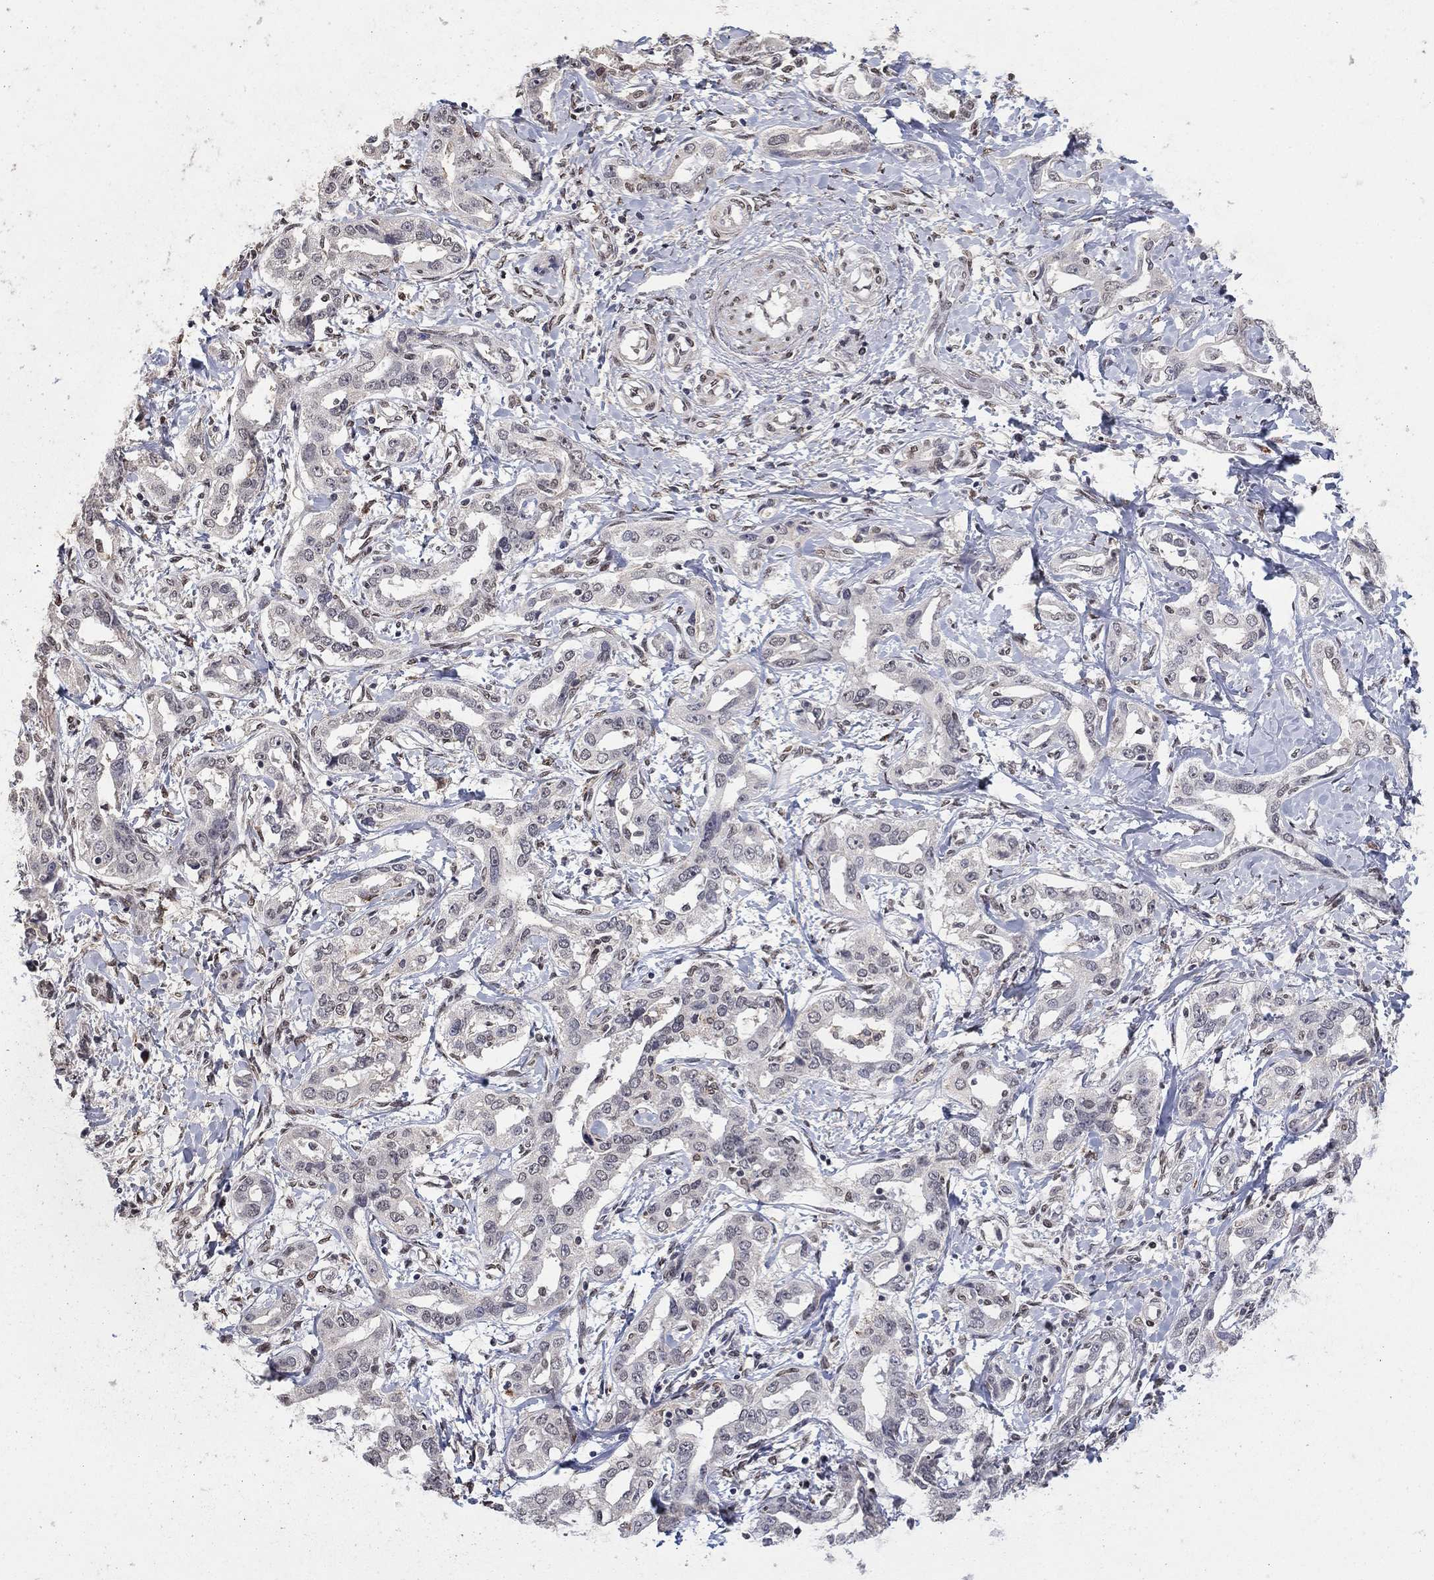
{"staining": {"intensity": "negative", "quantity": "none", "location": "none"}, "tissue": "liver cancer", "cell_type": "Tumor cells", "image_type": "cancer", "snomed": [{"axis": "morphology", "description": "Cholangiocarcinoma"}, {"axis": "topography", "description": "Liver"}], "caption": "Liver cancer was stained to show a protein in brown. There is no significant positivity in tumor cells.", "gene": "GRIA3", "patient": {"sex": "male", "age": 59}}